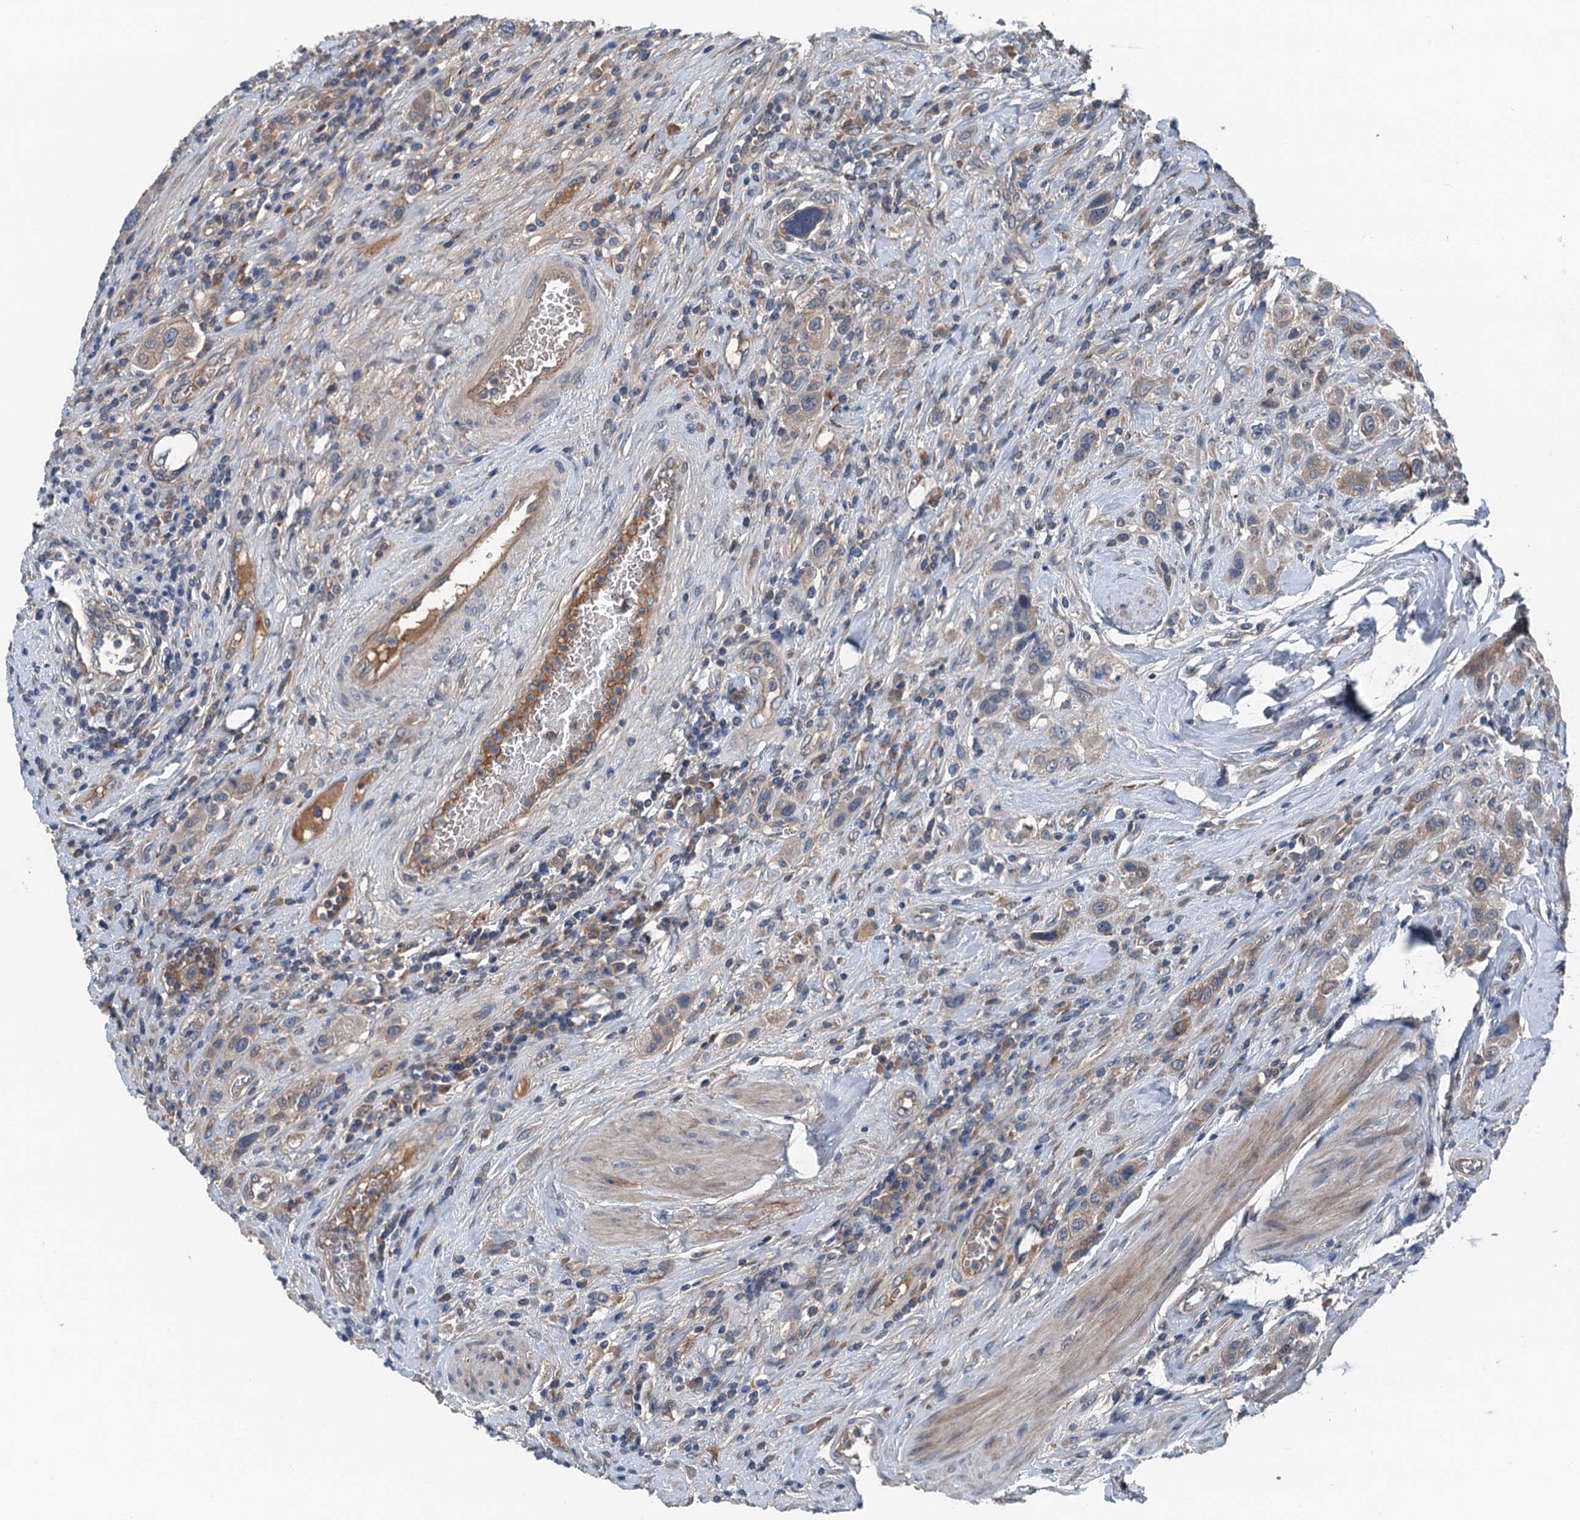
{"staining": {"intensity": "weak", "quantity": "25%-75%", "location": "cytoplasmic/membranous"}, "tissue": "urothelial cancer", "cell_type": "Tumor cells", "image_type": "cancer", "snomed": [{"axis": "morphology", "description": "Urothelial carcinoma, High grade"}, {"axis": "topography", "description": "Urinary bladder"}], "caption": "This histopathology image displays urothelial cancer stained with immunohistochemistry to label a protein in brown. The cytoplasmic/membranous of tumor cells show weak positivity for the protein. Nuclei are counter-stained blue.", "gene": "SLC2A10", "patient": {"sex": "male", "age": 50}}